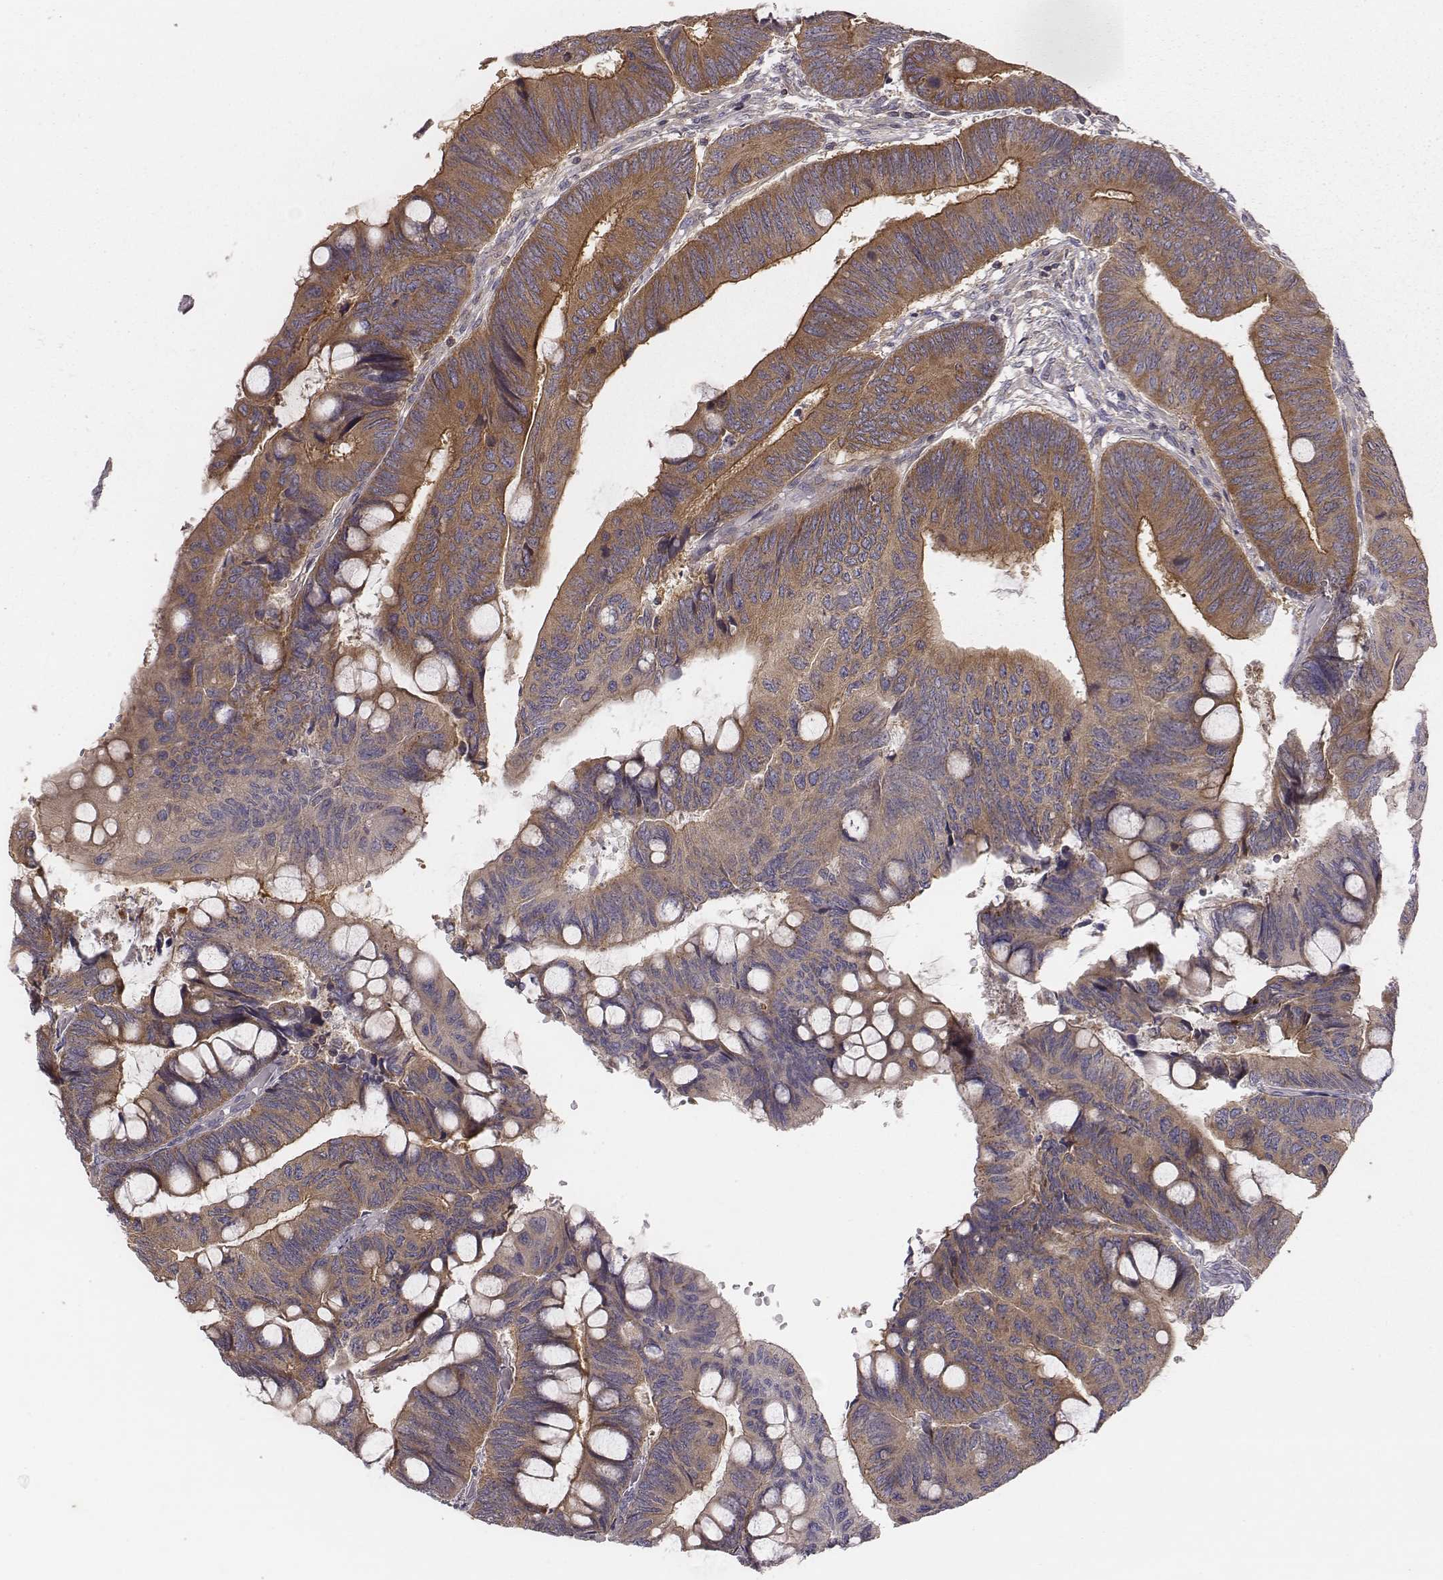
{"staining": {"intensity": "strong", "quantity": ">75%", "location": "cytoplasmic/membranous"}, "tissue": "colorectal cancer", "cell_type": "Tumor cells", "image_type": "cancer", "snomed": [{"axis": "morphology", "description": "Normal tissue, NOS"}, {"axis": "morphology", "description": "Adenocarcinoma, NOS"}, {"axis": "topography", "description": "Rectum"}], "caption": "Immunohistochemistry (IHC) image of human colorectal cancer (adenocarcinoma) stained for a protein (brown), which demonstrates high levels of strong cytoplasmic/membranous staining in about >75% of tumor cells.", "gene": "CAD", "patient": {"sex": "male", "age": 92}}